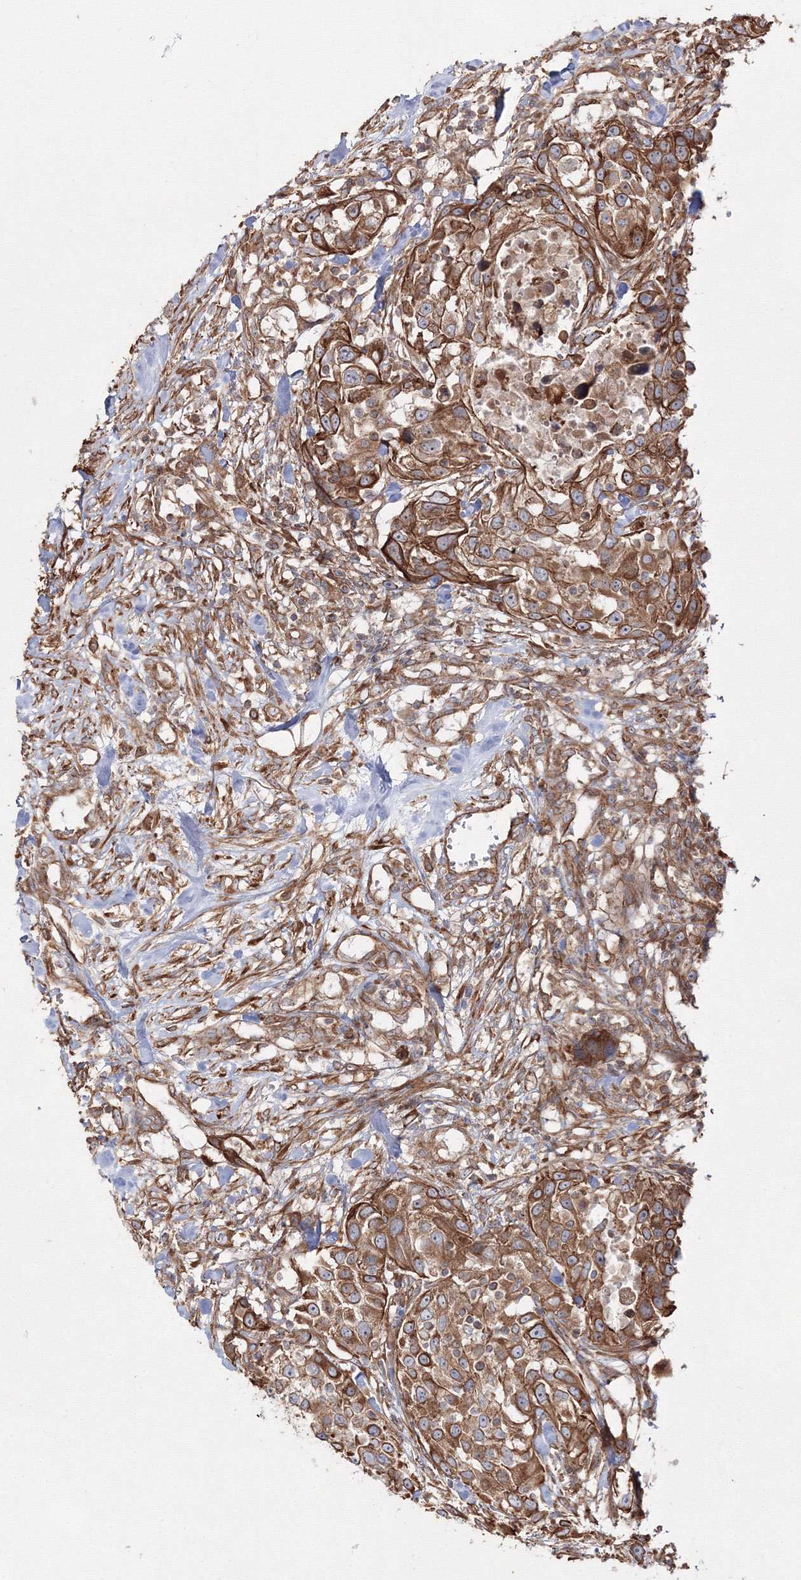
{"staining": {"intensity": "moderate", "quantity": ">75%", "location": "cytoplasmic/membranous"}, "tissue": "urothelial cancer", "cell_type": "Tumor cells", "image_type": "cancer", "snomed": [{"axis": "morphology", "description": "Urothelial carcinoma, High grade"}, {"axis": "topography", "description": "Urinary bladder"}], "caption": "High-grade urothelial carcinoma tissue shows moderate cytoplasmic/membranous staining in approximately >75% of tumor cells (DAB (3,3'-diaminobenzidine) IHC with brightfield microscopy, high magnification).", "gene": "EXOC6", "patient": {"sex": "female", "age": 80}}